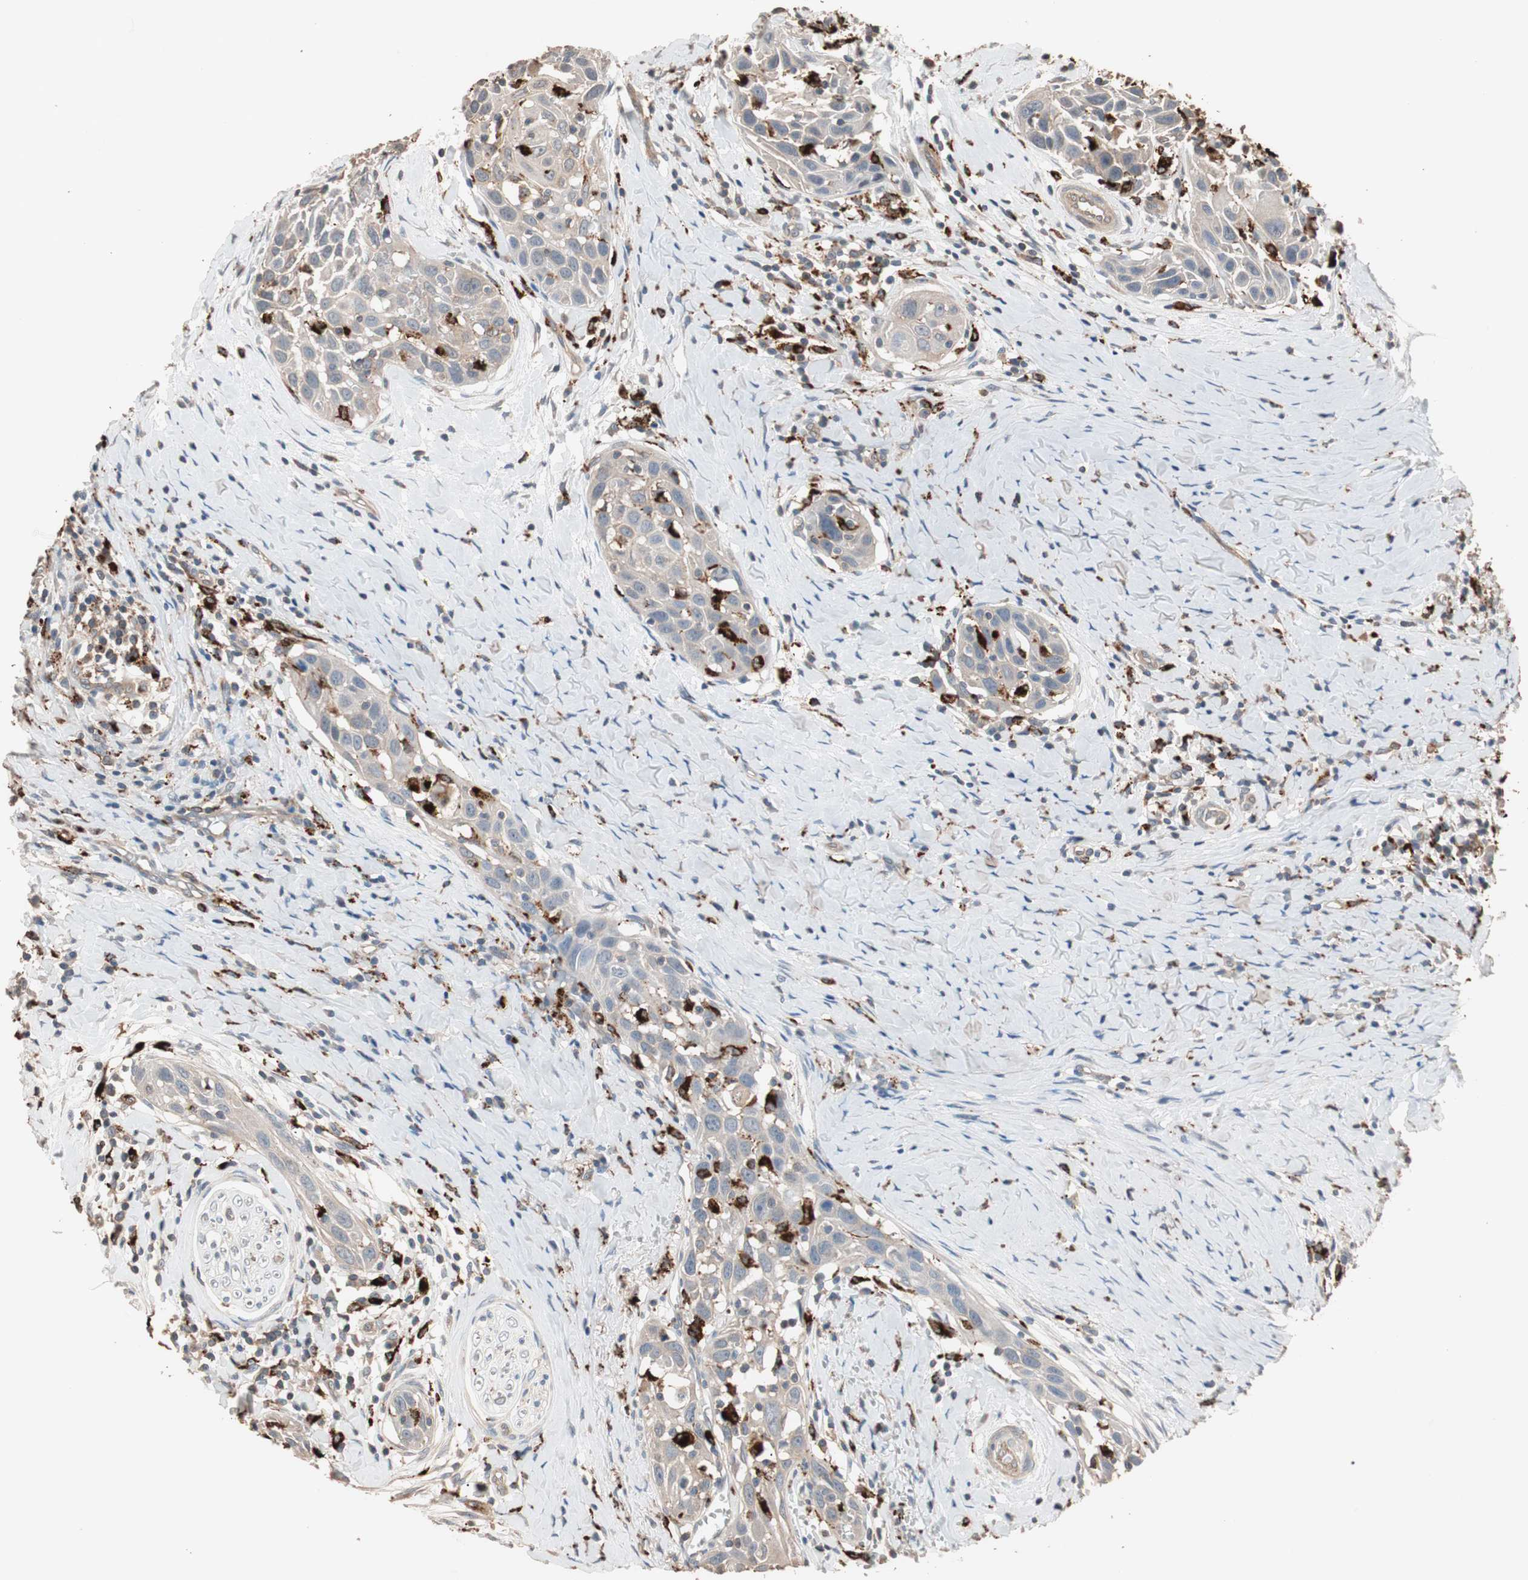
{"staining": {"intensity": "weak", "quantity": "25%-75%", "location": "cytoplasmic/membranous"}, "tissue": "head and neck cancer", "cell_type": "Tumor cells", "image_type": "cancer", "snomed": [{"axis": "morphology", "description": "Normal tissue, NOS"}, {"axis": "morphology", "description": "Squamous cell carcinoma, NOS"}, {"axis": "topography", "description": "Oral tissue"}, {"axis": "topography", "description": "Head-Neck"}], "caption": "Immunohistochemistry histopathology image of neoplastic tissue: head and neck cancer stained using immunohistochemistry (IHC) displays low levels of weak protein expression localized specifically in the cytoplasmic/membranous of tumor cells, appearing as a cytoplasmic/membranous brown color.", "gene": "CCT3", "patient": {"sex": "female", "age": 50}}